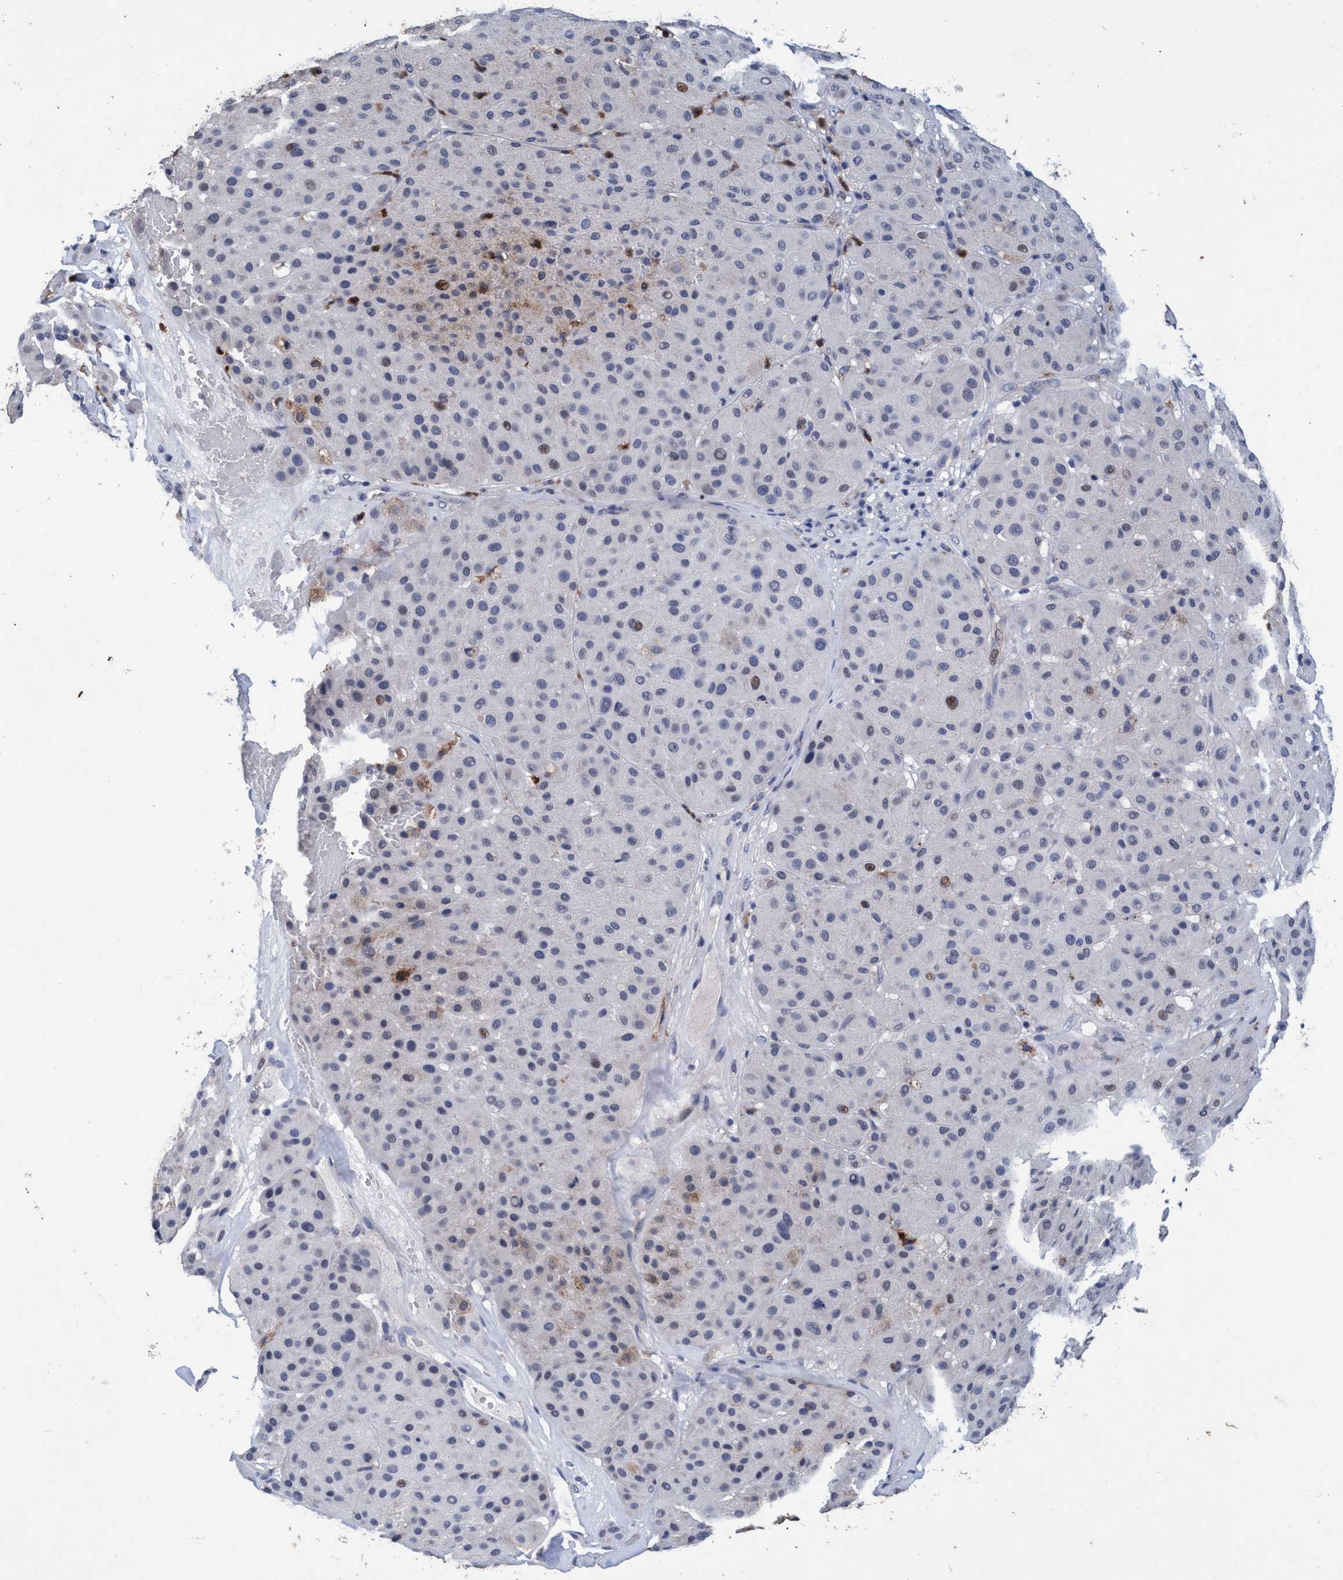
{"staining": {"intensity": "weak", "quantity": "<25%", "location": "nuclear"}, "tissue": "melanoma", "cell_type": "Tumor cells", "image_type": "cancer", "snomed": [{"axis": "morphology", "description": "Normal tissue, NOS"}, {"axis": "morphology", "description": "Malignant melanoma, Metastatic site"}, {"axis": "topography", "description": "Skin"}], "caption": "IHC histopathology image of neoplastic tissue: human melanoma stained with DAB exhibits no significant protein staining in tumor cells.", "gene": "GRB14", "patient": {"sex": "male", "age": 41}}